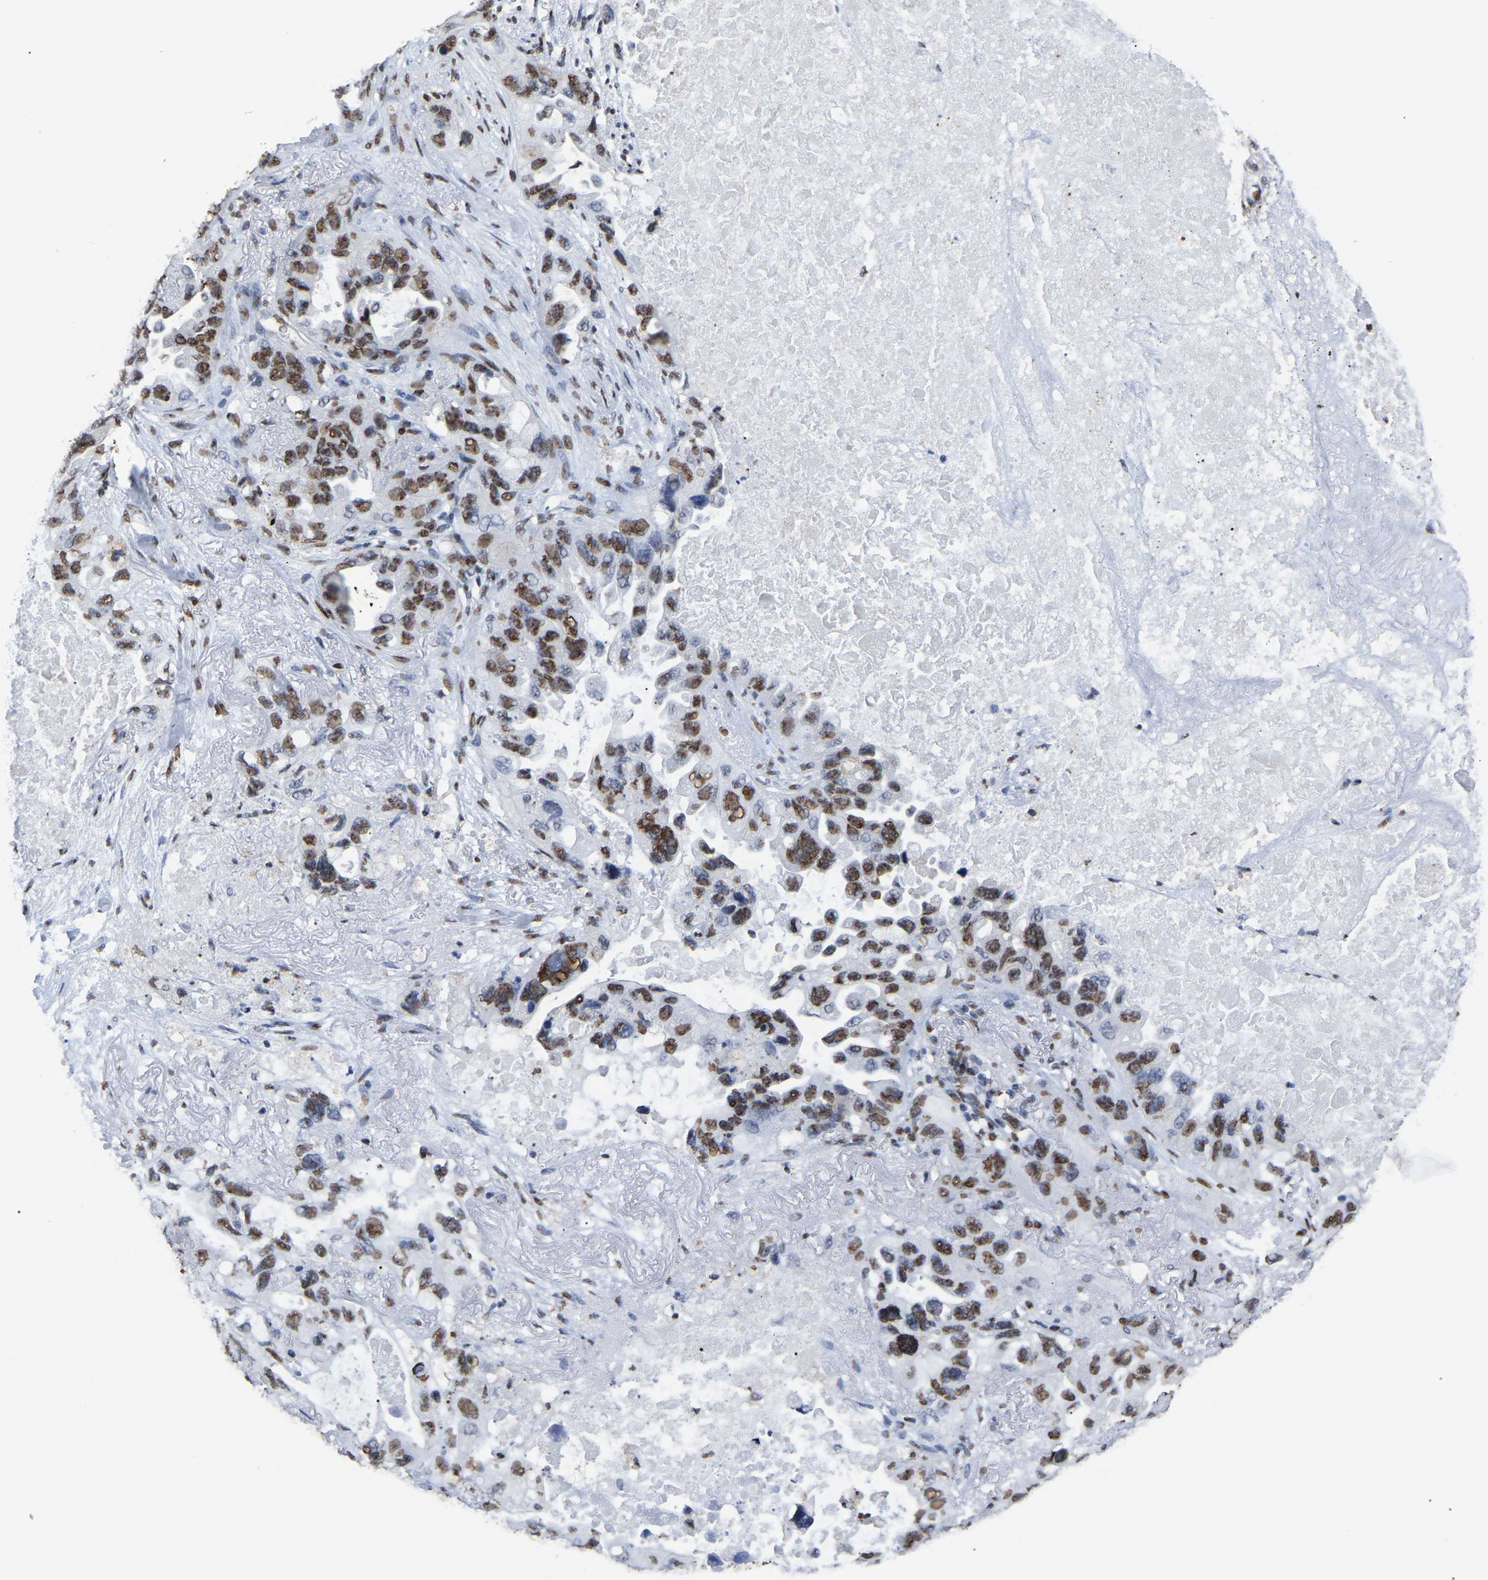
{"staining": {"intensity": "moderate", "quantity": ">75%", "location": "nuclear"}, "tissue": "lung cancer", "cell_type": "Tumor cells", "image_type": "cancer", "snomed": [{"axis": "morphology", "description": "Squamous cell carcinoma, NOS"}, {"axis": "topography", "description": "Lung"}], "caption": "Protein expression analysis of human lung squamous cell carcinoma reveals moderate nuclear expression in about >75% of tumor cells.", "gene": "RBL2", "patient": {"sex": "female", "age": 73}}